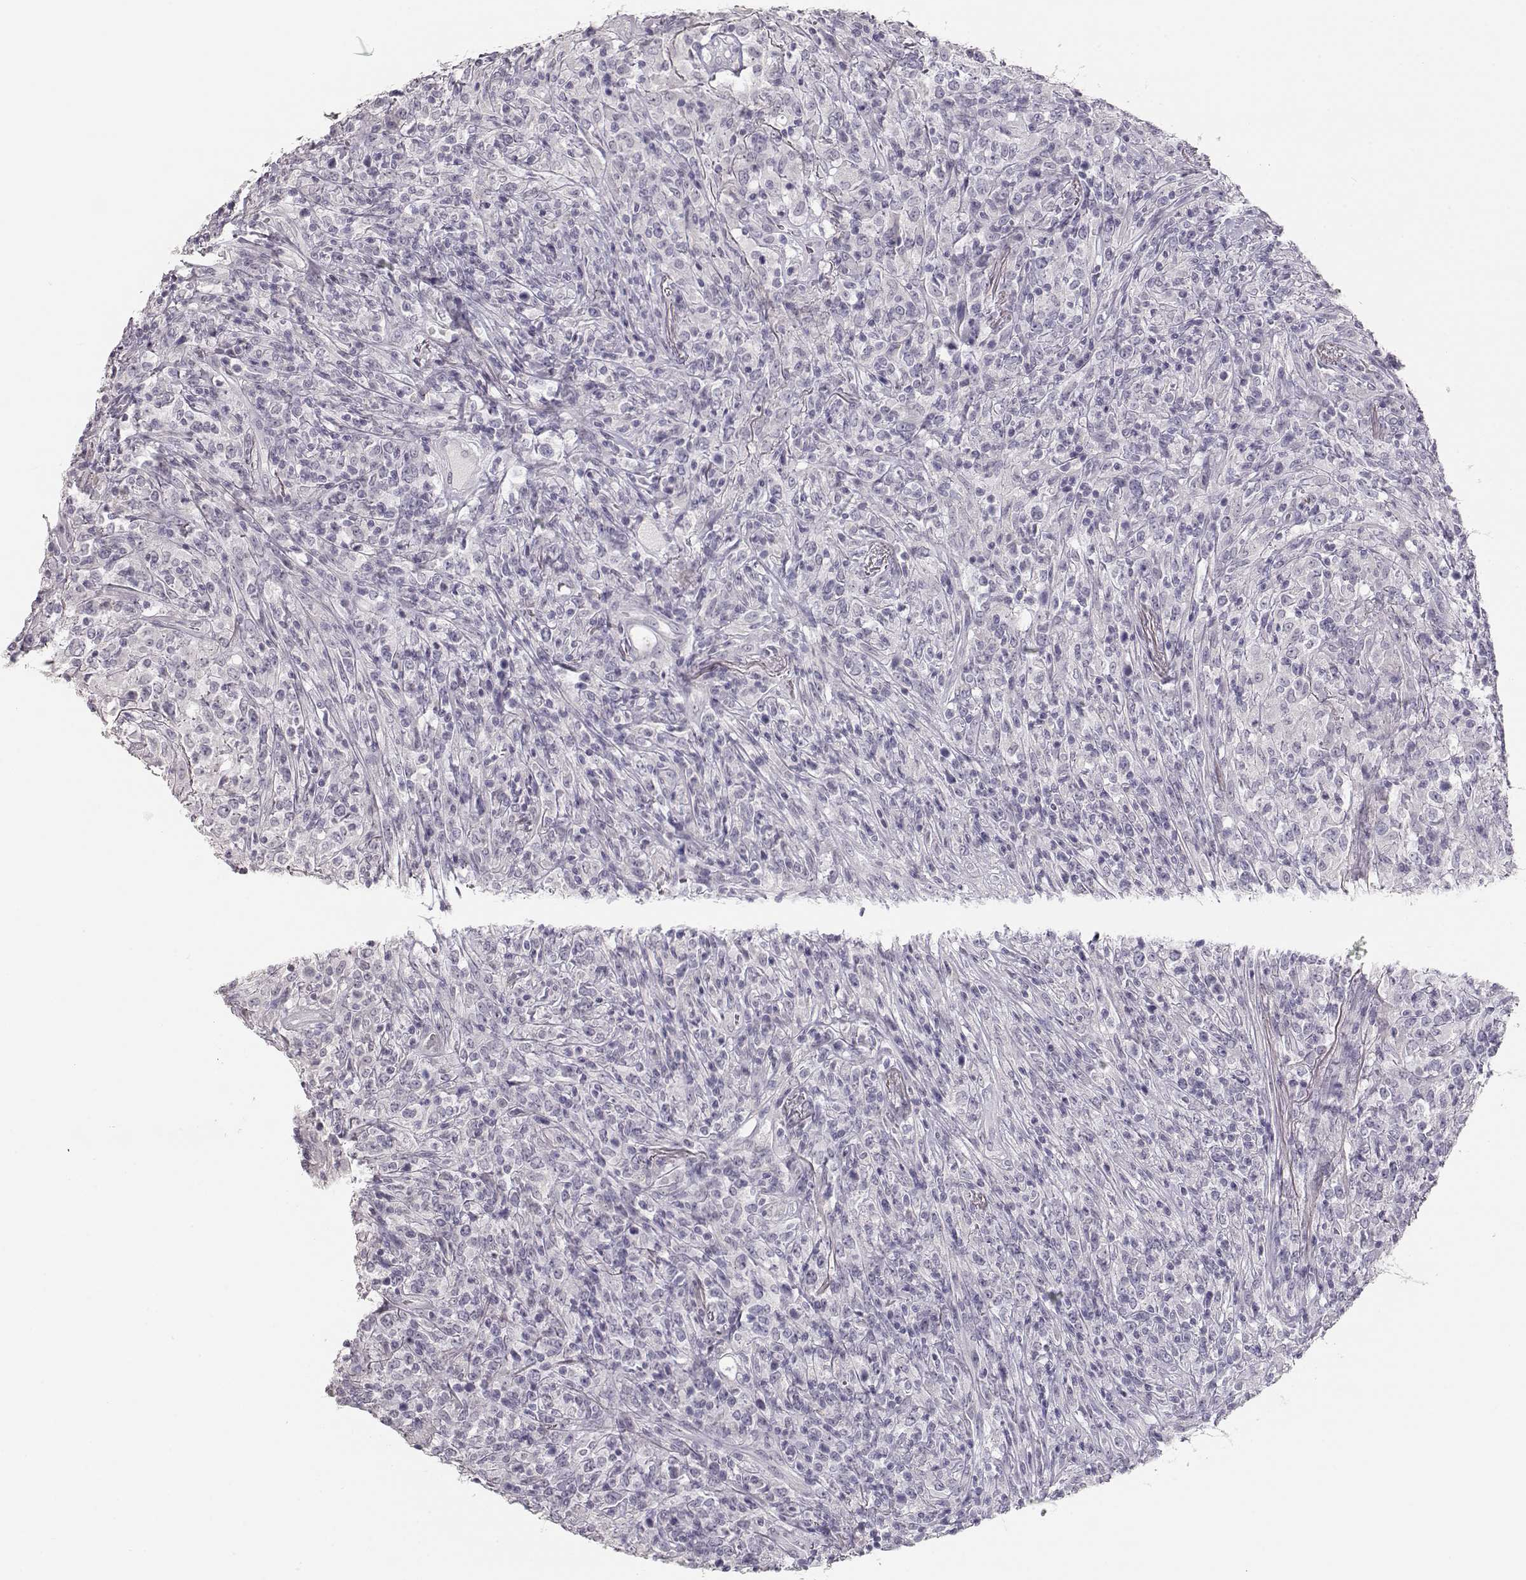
{"staining": {"intensity": "negative", "quantity": "none", "location": "none"}, "tissue": "lymphoma", "cell_type": "Tumor cells", "image_type": "cancer", "snomed": [{"axis": "morphology", "description": "Malignant lymphoma, non-Hodgkin's type, High grade"}, {"axis": "topography", "description": "Lung"}], "caption": "Tumor cells show no significant staining in lymphoma.", "gene": "TKTL1", "patient": {"sex": "male", "age": 79}}